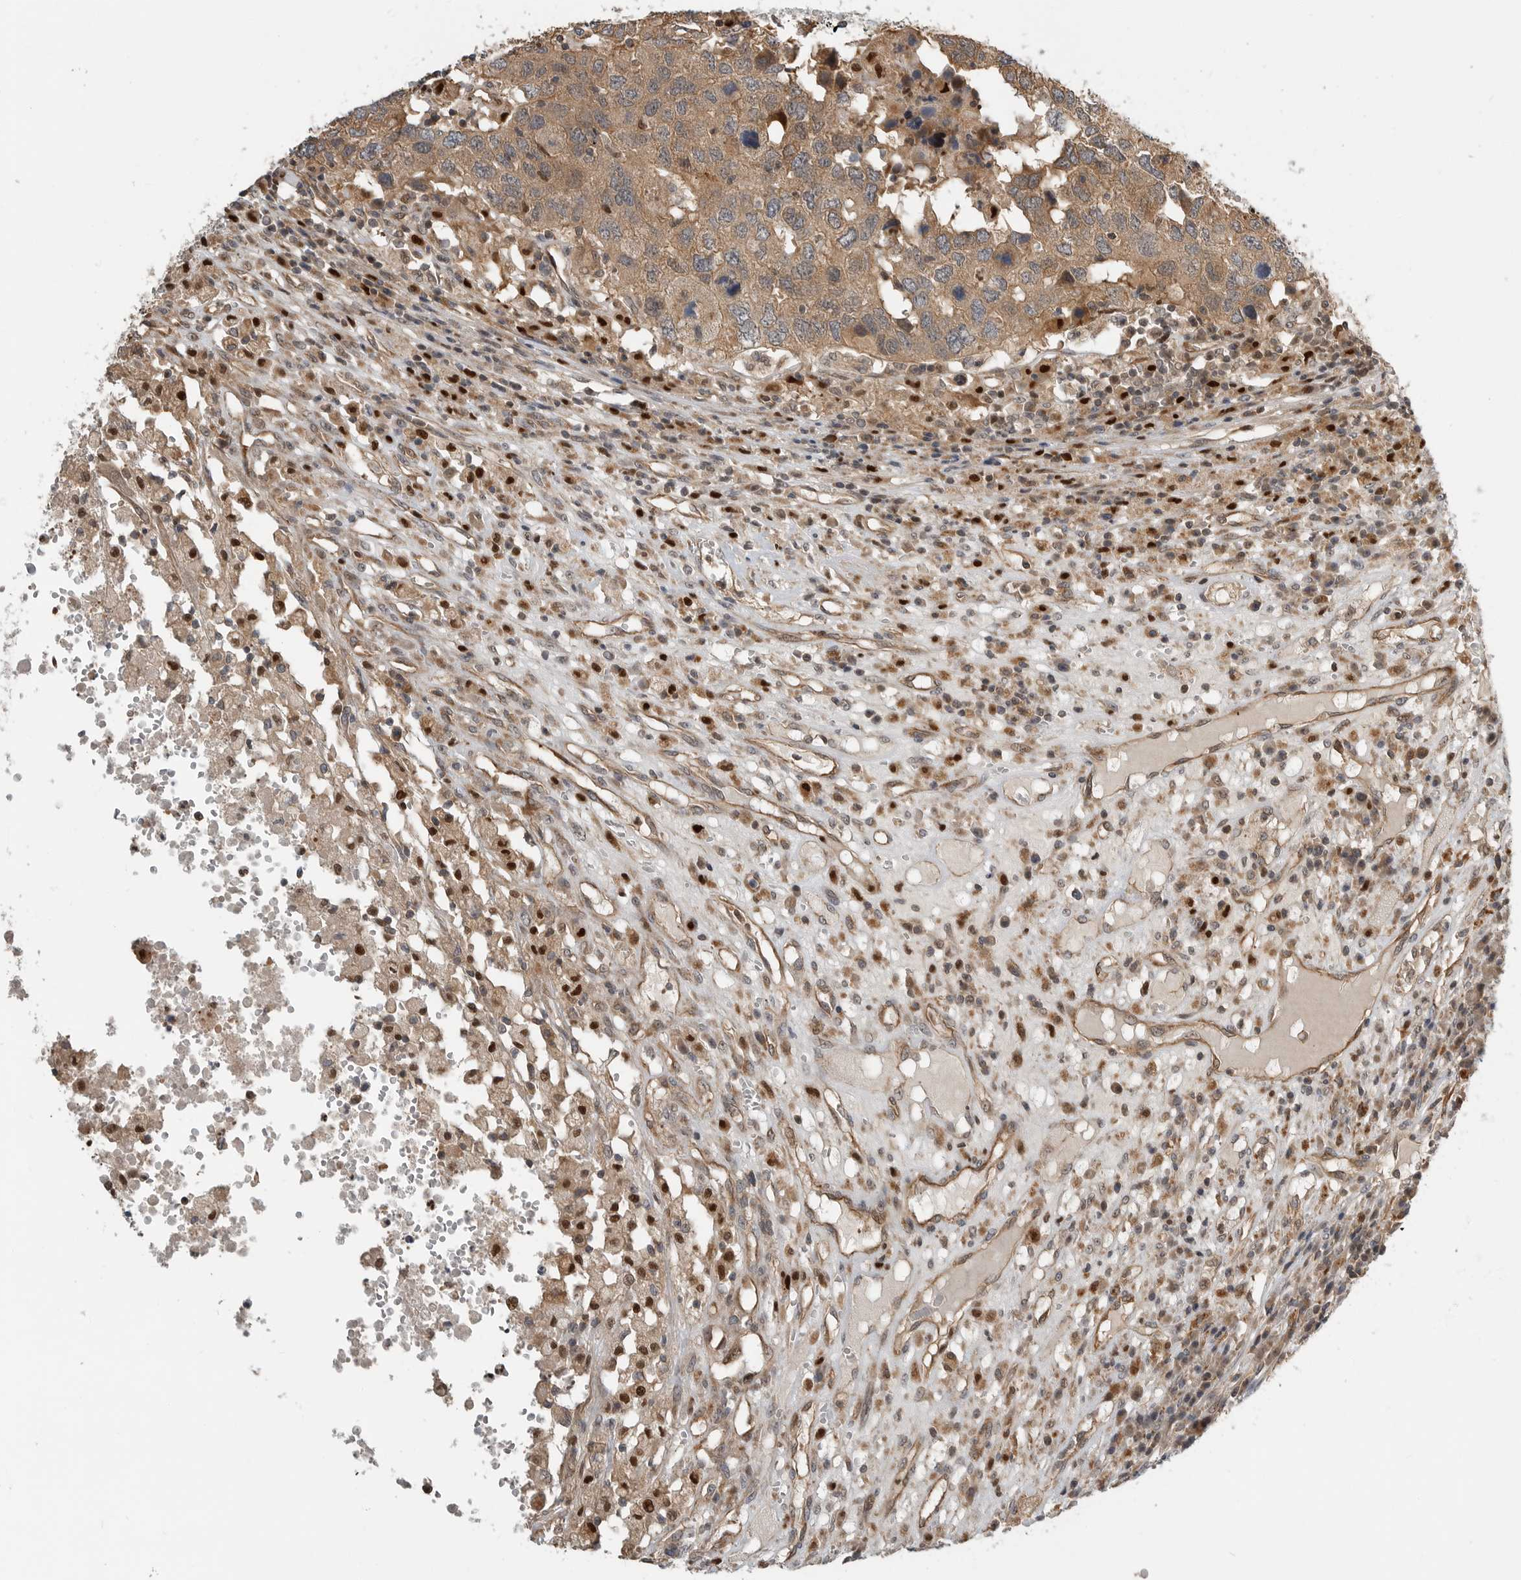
{"staining": {"intensity": "weak", "quantity": ">75%", "location": "cytoplasmic/membranous"}, "tissue": "head and neck cancer", "cell_type": "Tumor cells", "image_type": "cancer", "snomed": [{"axis": "morphology", "description": "Squamous cell carcinoma, NOS"}, {"axis": "topography", "description": "Head-Neck"}], "caption": "A low amount of weak cytoplasmic/membranous staining is appreciated in approximately >75% of tumor cells in head and neck cancer tissue.", "gene": "STRAP", "patient": {"sex": "male", "age": 66}}